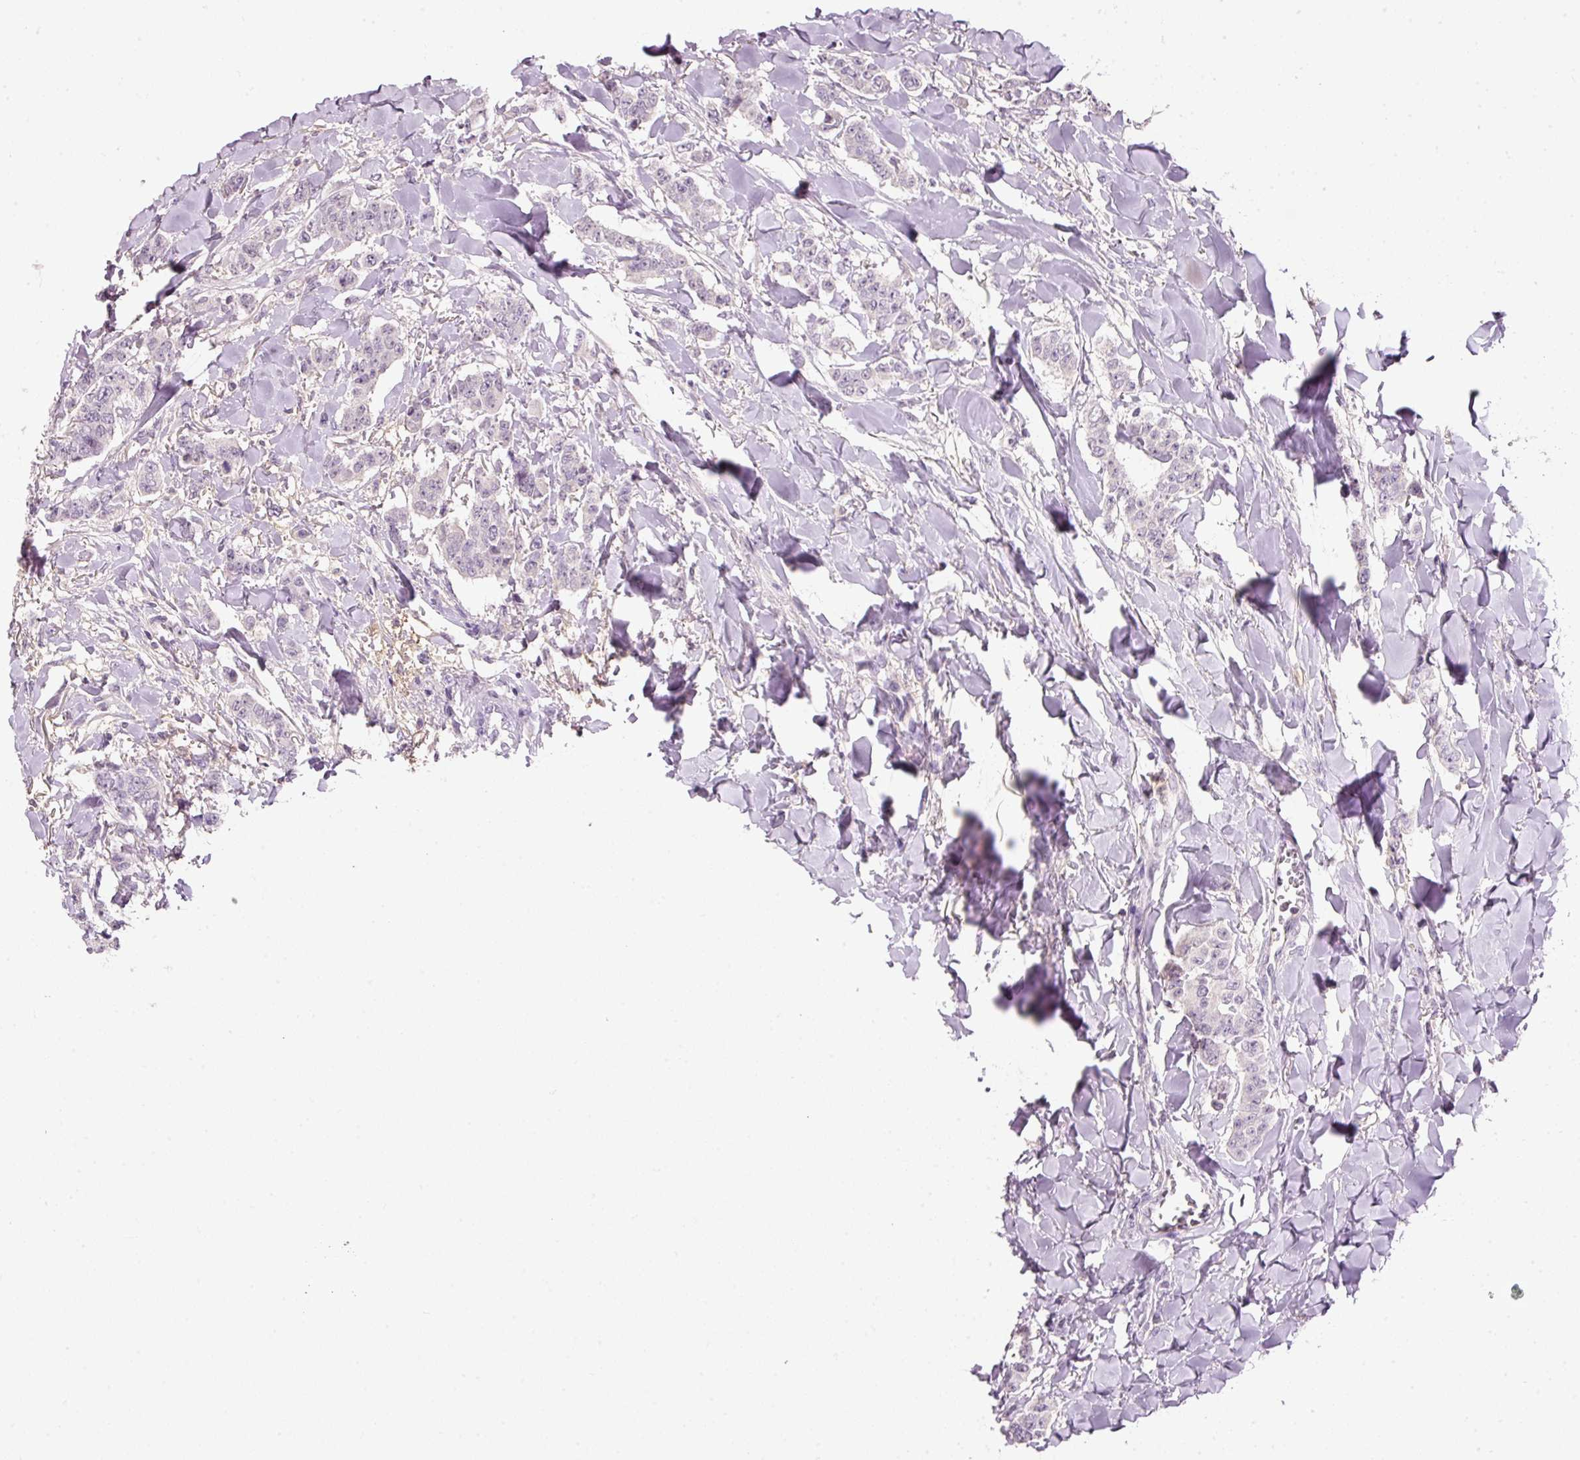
{"staining": {"intensity": "negative", "quantity": "none", "location": "none"}, "tissue": "breast cancer", "cell_type": "Tumor cells", "image_type": "cancer", "snomed": [{"axis": "morphology", "description": "Duct carcinoma"}, {"axis": "topography", "description": "Breast"}], "caption": "High magnification brightfield microscopy of infiltrating ductal carcinoma (breast) stained with DAB (3,3'-diaminobenzidine) (brown) and counterstained with hematoxylin (blue): tumor cells show no significant expression.", "gene": "TIRAP", "patient": {"sex": "female", "age": 40}}